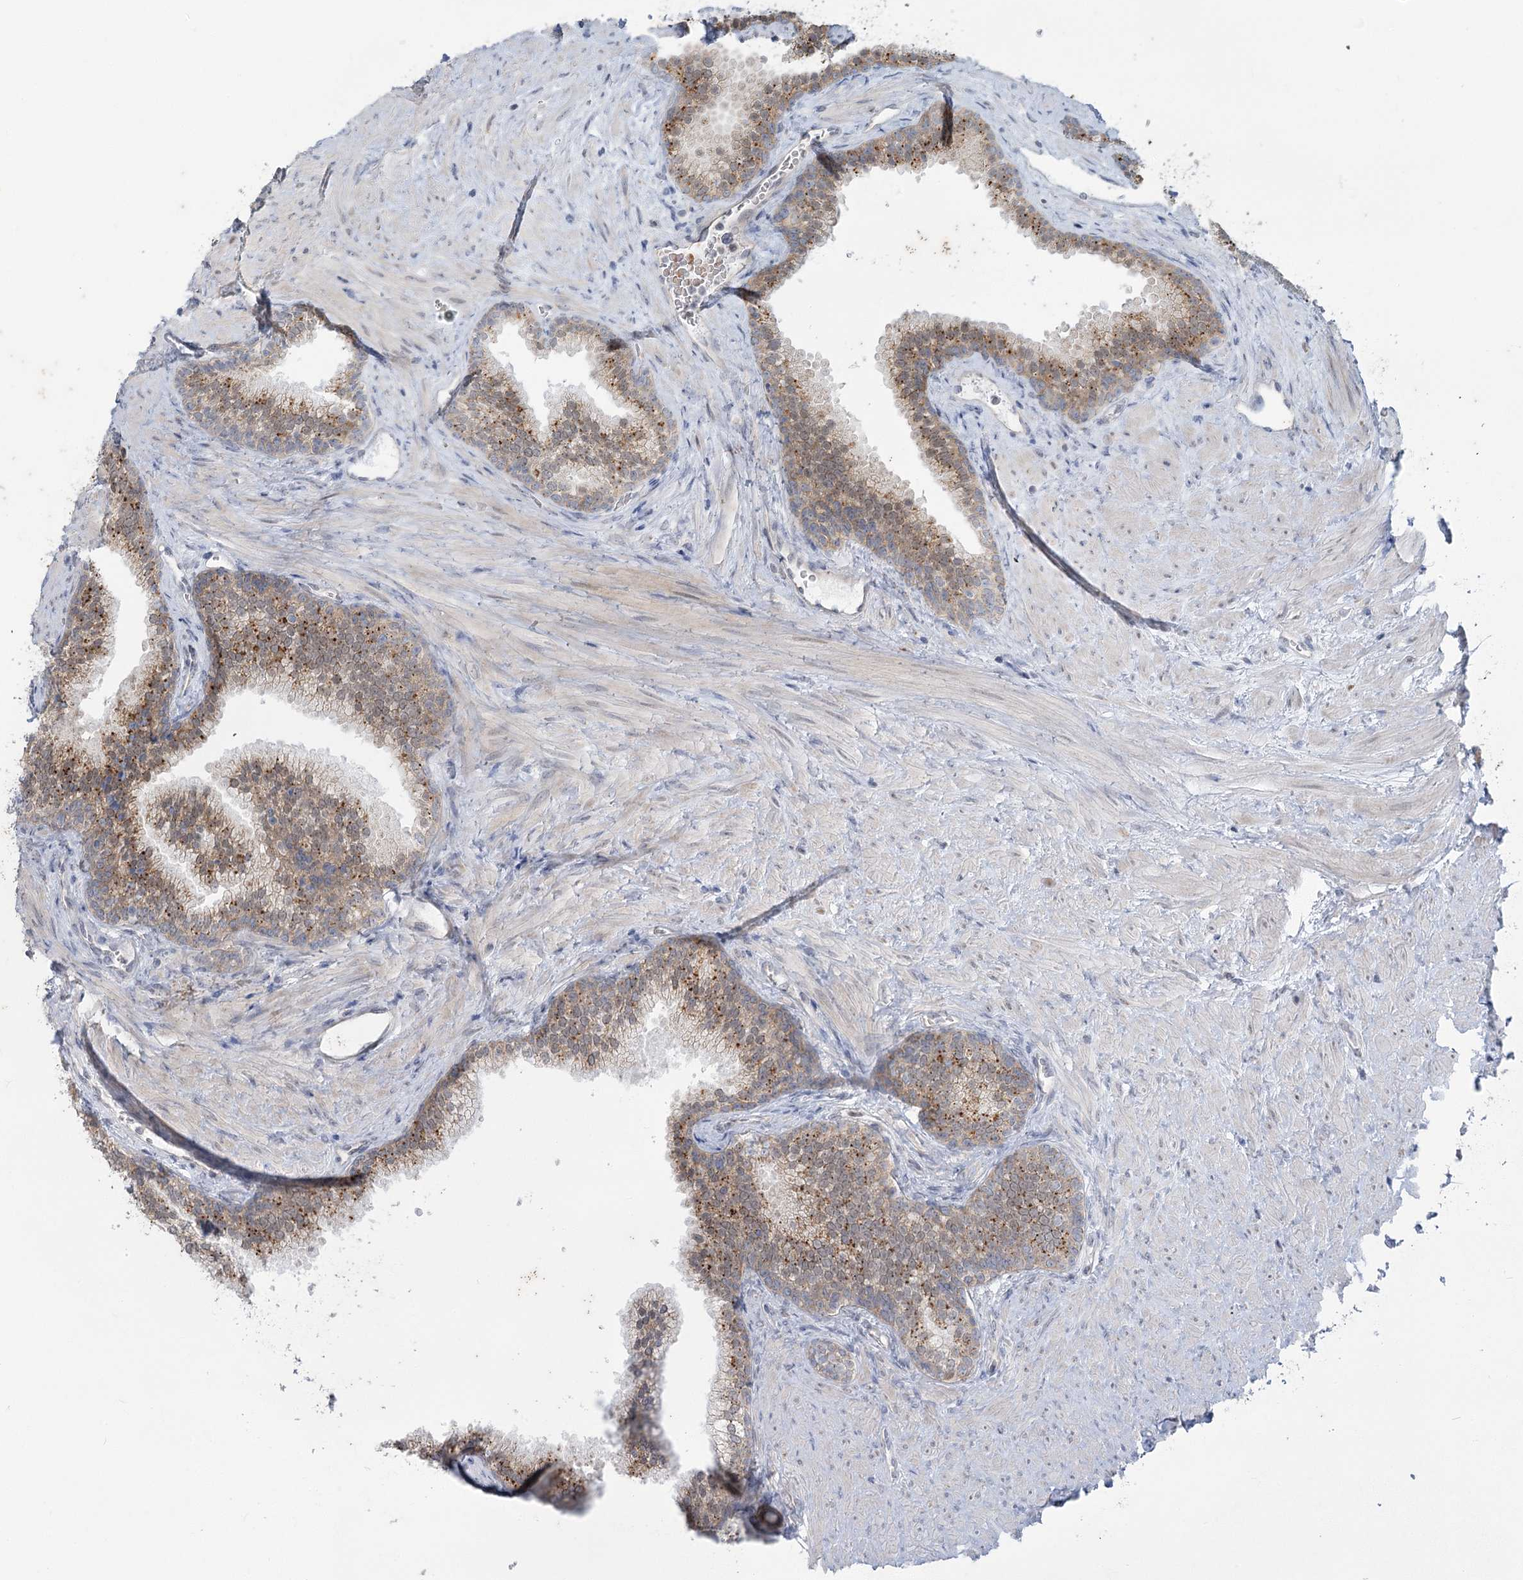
{"staining": {"intensity": "moderate", "quantity": "25%-75%", "location": "cytoplasmic/membranous,nuclear"}, "tissue": "prostate", "cell_type": "Glandular cells", "image_type": "normal", "snomed": [{"axis": "morphology", "description": "Normal tissue, NOS"}, {"axis": "topography", "description": "Prostate"}], "caption": "Moderate cytoplasmic/membranous,nuclear protein staining is present in approximately 25%-75% of glandular cells in prostate. (Brightfield microscopy of DAB IHC at high magnification).", "gene": "MTG1", "patient": {"sex": "male", "age": 76}}